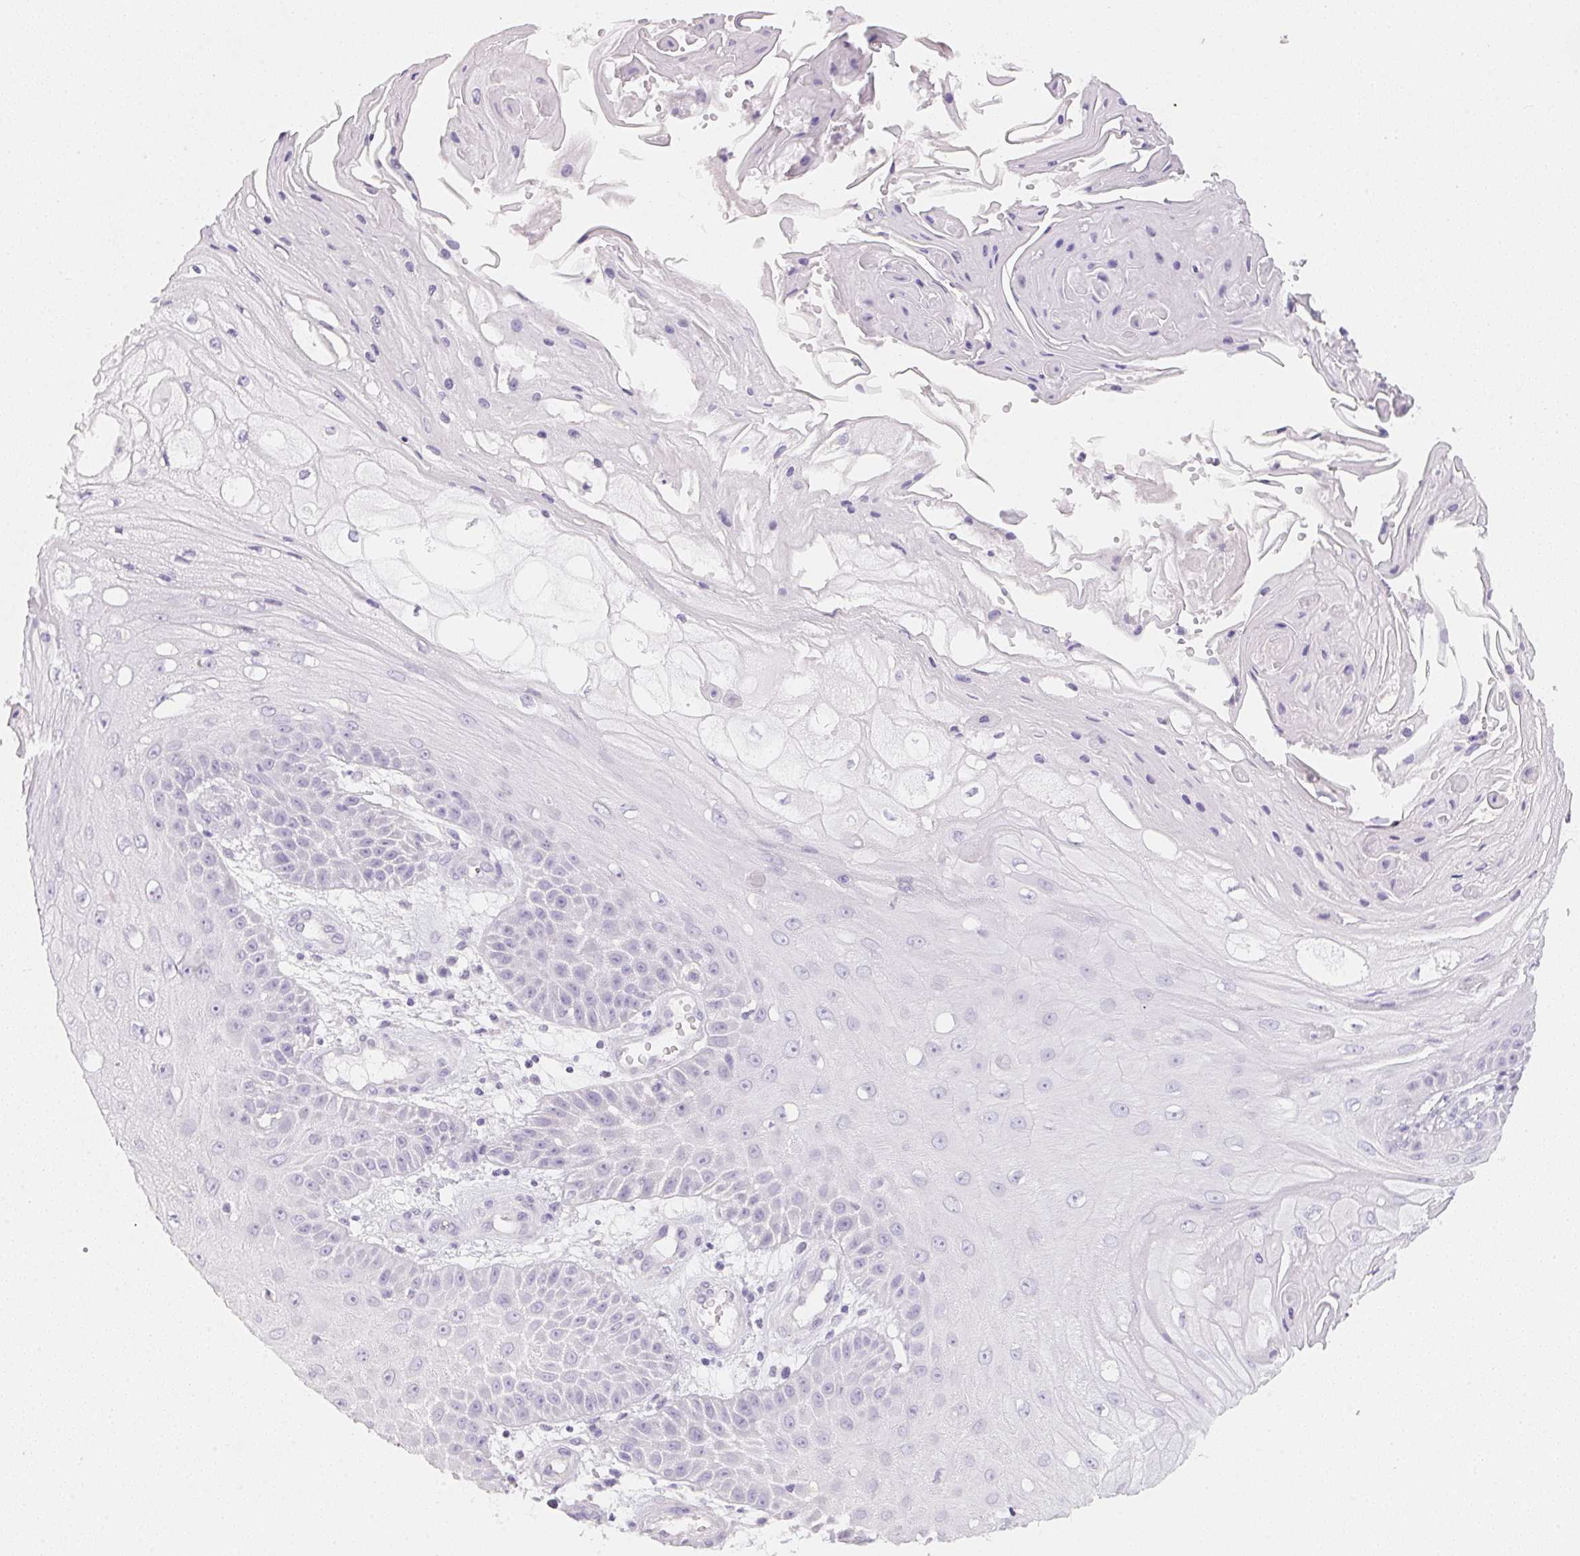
{"staining": {"intensity": "negative", "quantity": "none", "location": "none"}, "tissue": "skin cancer", "cell_type": "Tumor cells", "image_type": "cancer", "snomed": [{"axis": "morphology", "description": "Squamous cell carcinoma, NOS"}, {"axis": "topography", "description": "Skin"}], "caption": "Immunohistochemistry of squamous cell carcinoma (skin) exhibits no positivity in tumor cells.", "gene": "ACP3", "patient": {"sex": "male", "age": 70}}